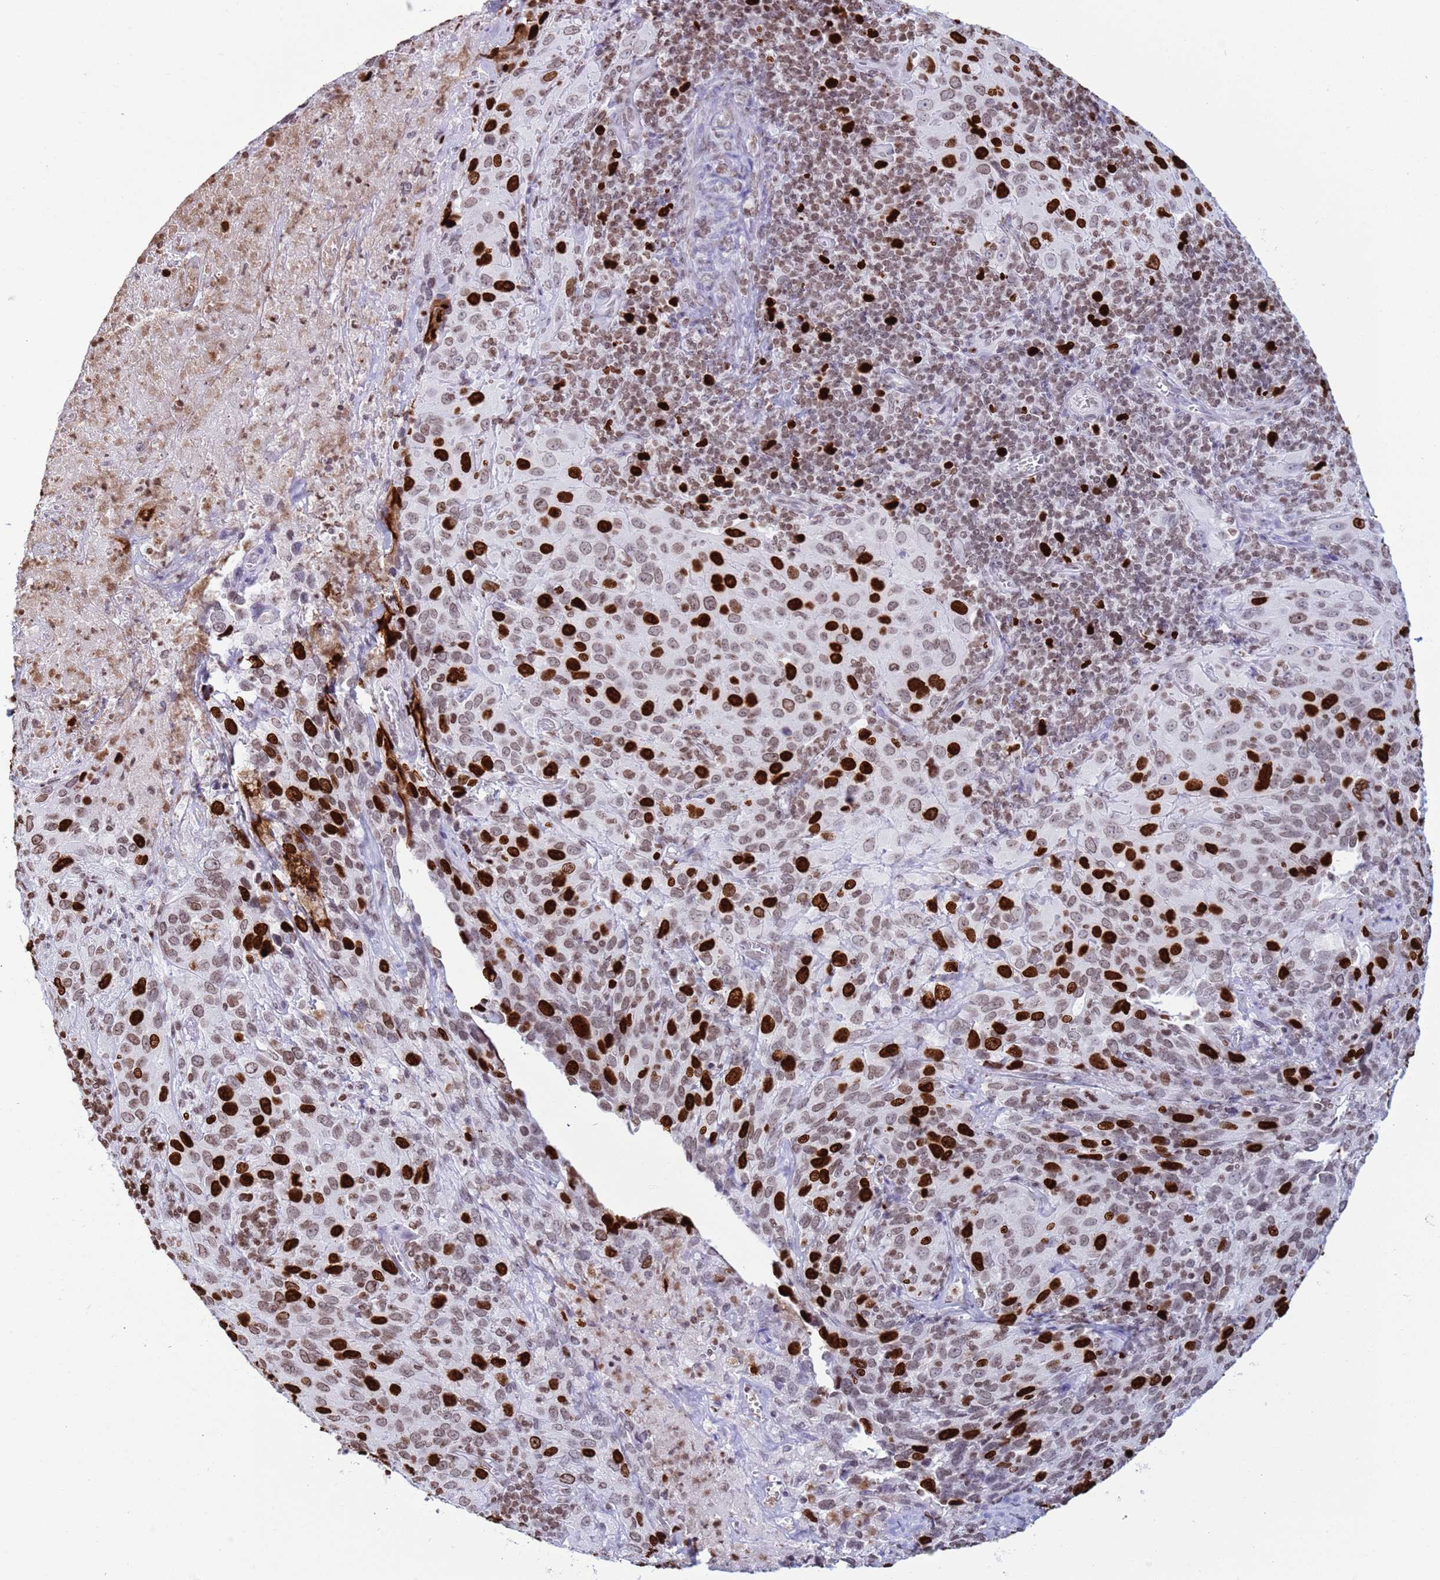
{"staining": {"intensity": "strong", "quantity": "25%-75%", "location": "nuclear"}, "tissue": "cervical cancer", "cell_type": "Tumor cells", "image_type": "cancer", "snomed": [{"axis": "morphology", "description": "Squamous cell carcinoma, NOS"}, {"axis": "topography", "description": "Cervix"}], "caption": "Cervical cancer stained with a brown dye demonstrates strong nuclear positive expression in about 25%-75% of tumor cells.", "gene": "H4C8", "patient": {"sex": "female", "age": 51}}